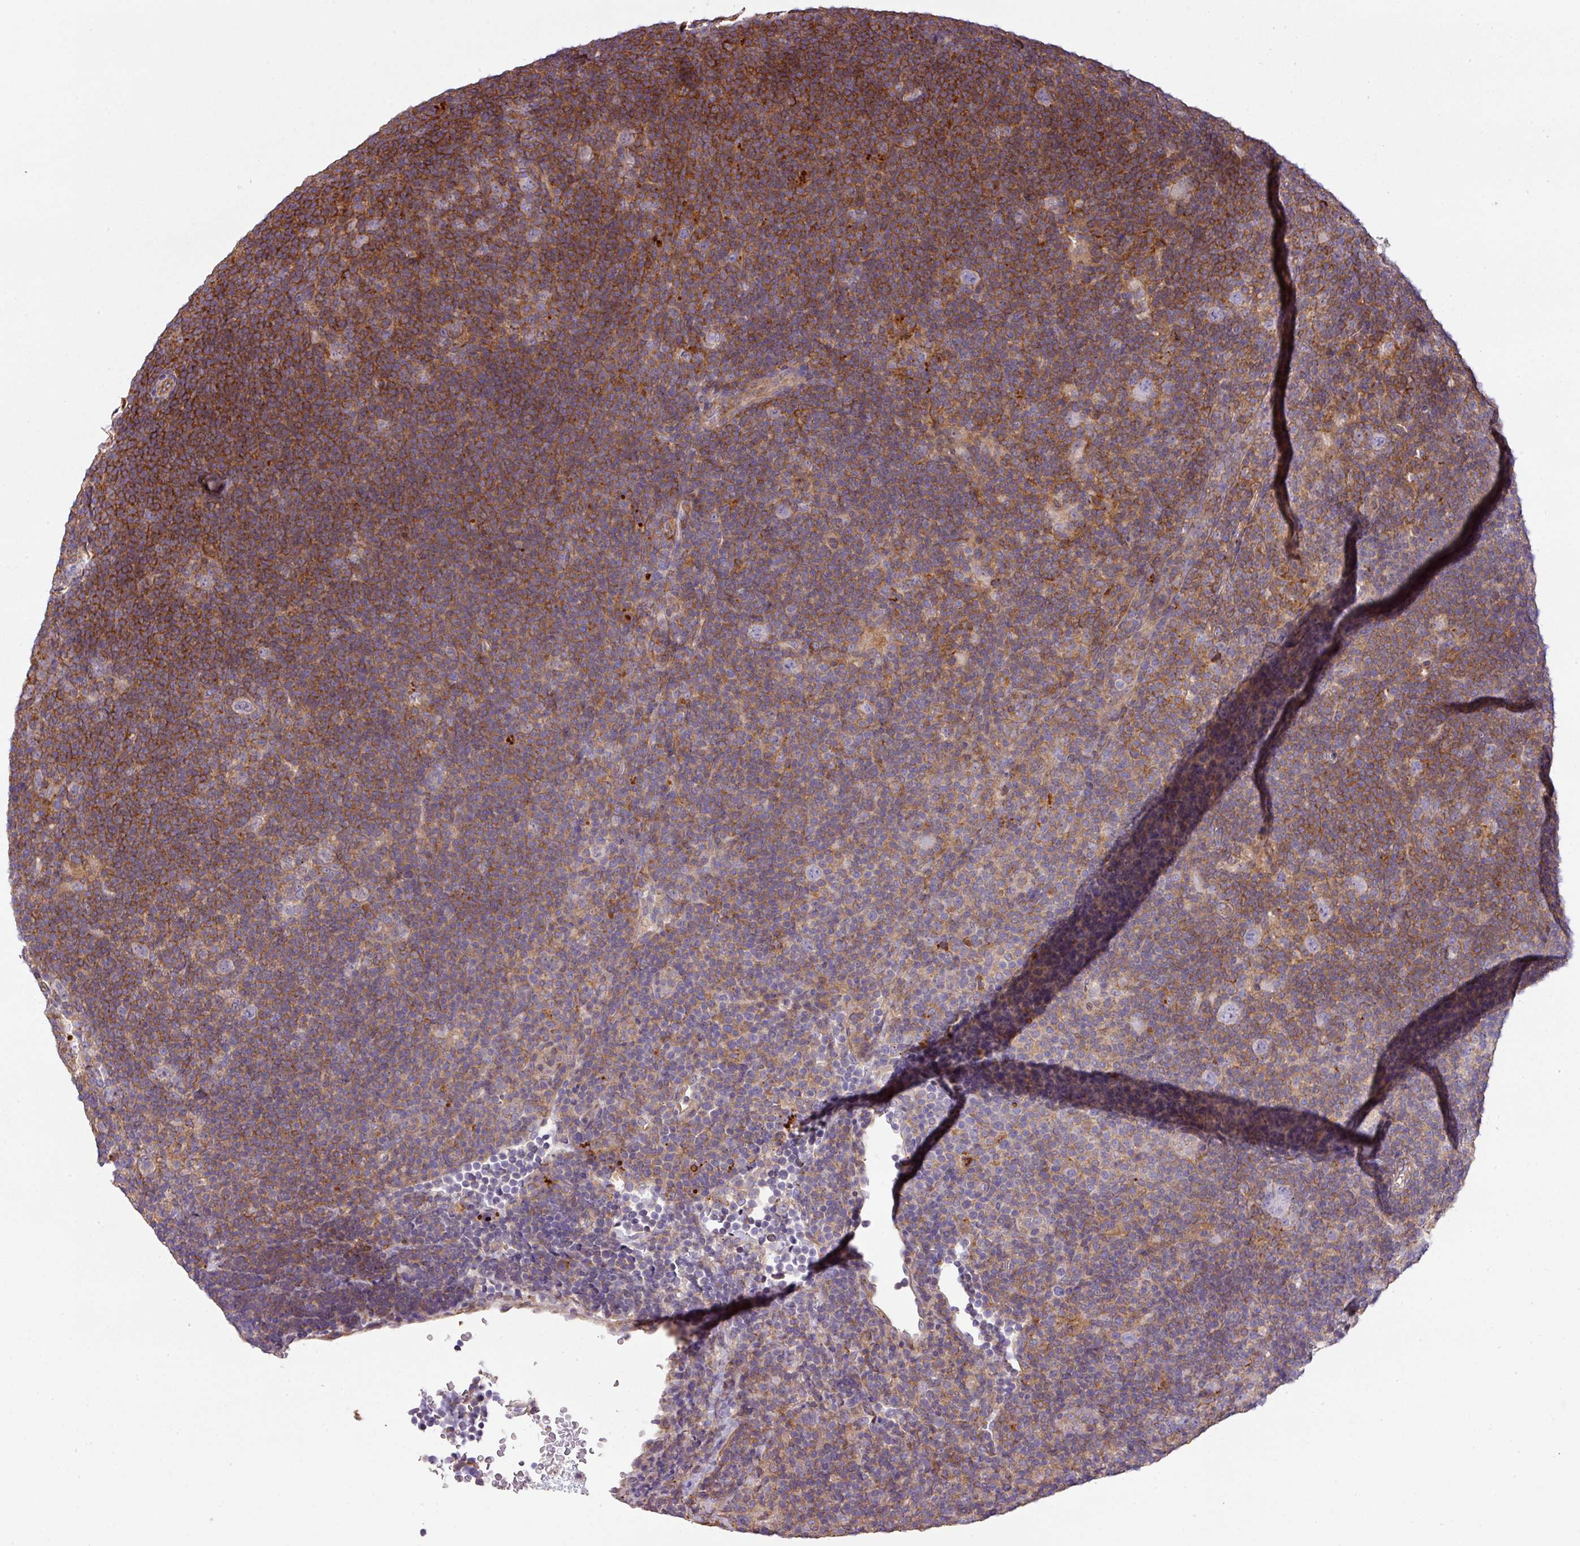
{"staining": {"intensity": "negative", "quantity": "none", "location": "none"}, "tissue": "lymphoma", "cell_type": "Tumor cells", "image_type": "cancer", "snomed": [{"axis": "morphology", "description": "Hodgkin's disease, NOS"}, {"axis": "topography", "description": "Lymph node"}], "caption": "This is an IHC image of human Hodgkin's disease. There is no expression in tumor cells.", "gene": "LRRC41", "patient": {"sex": "female", "age": 57}}